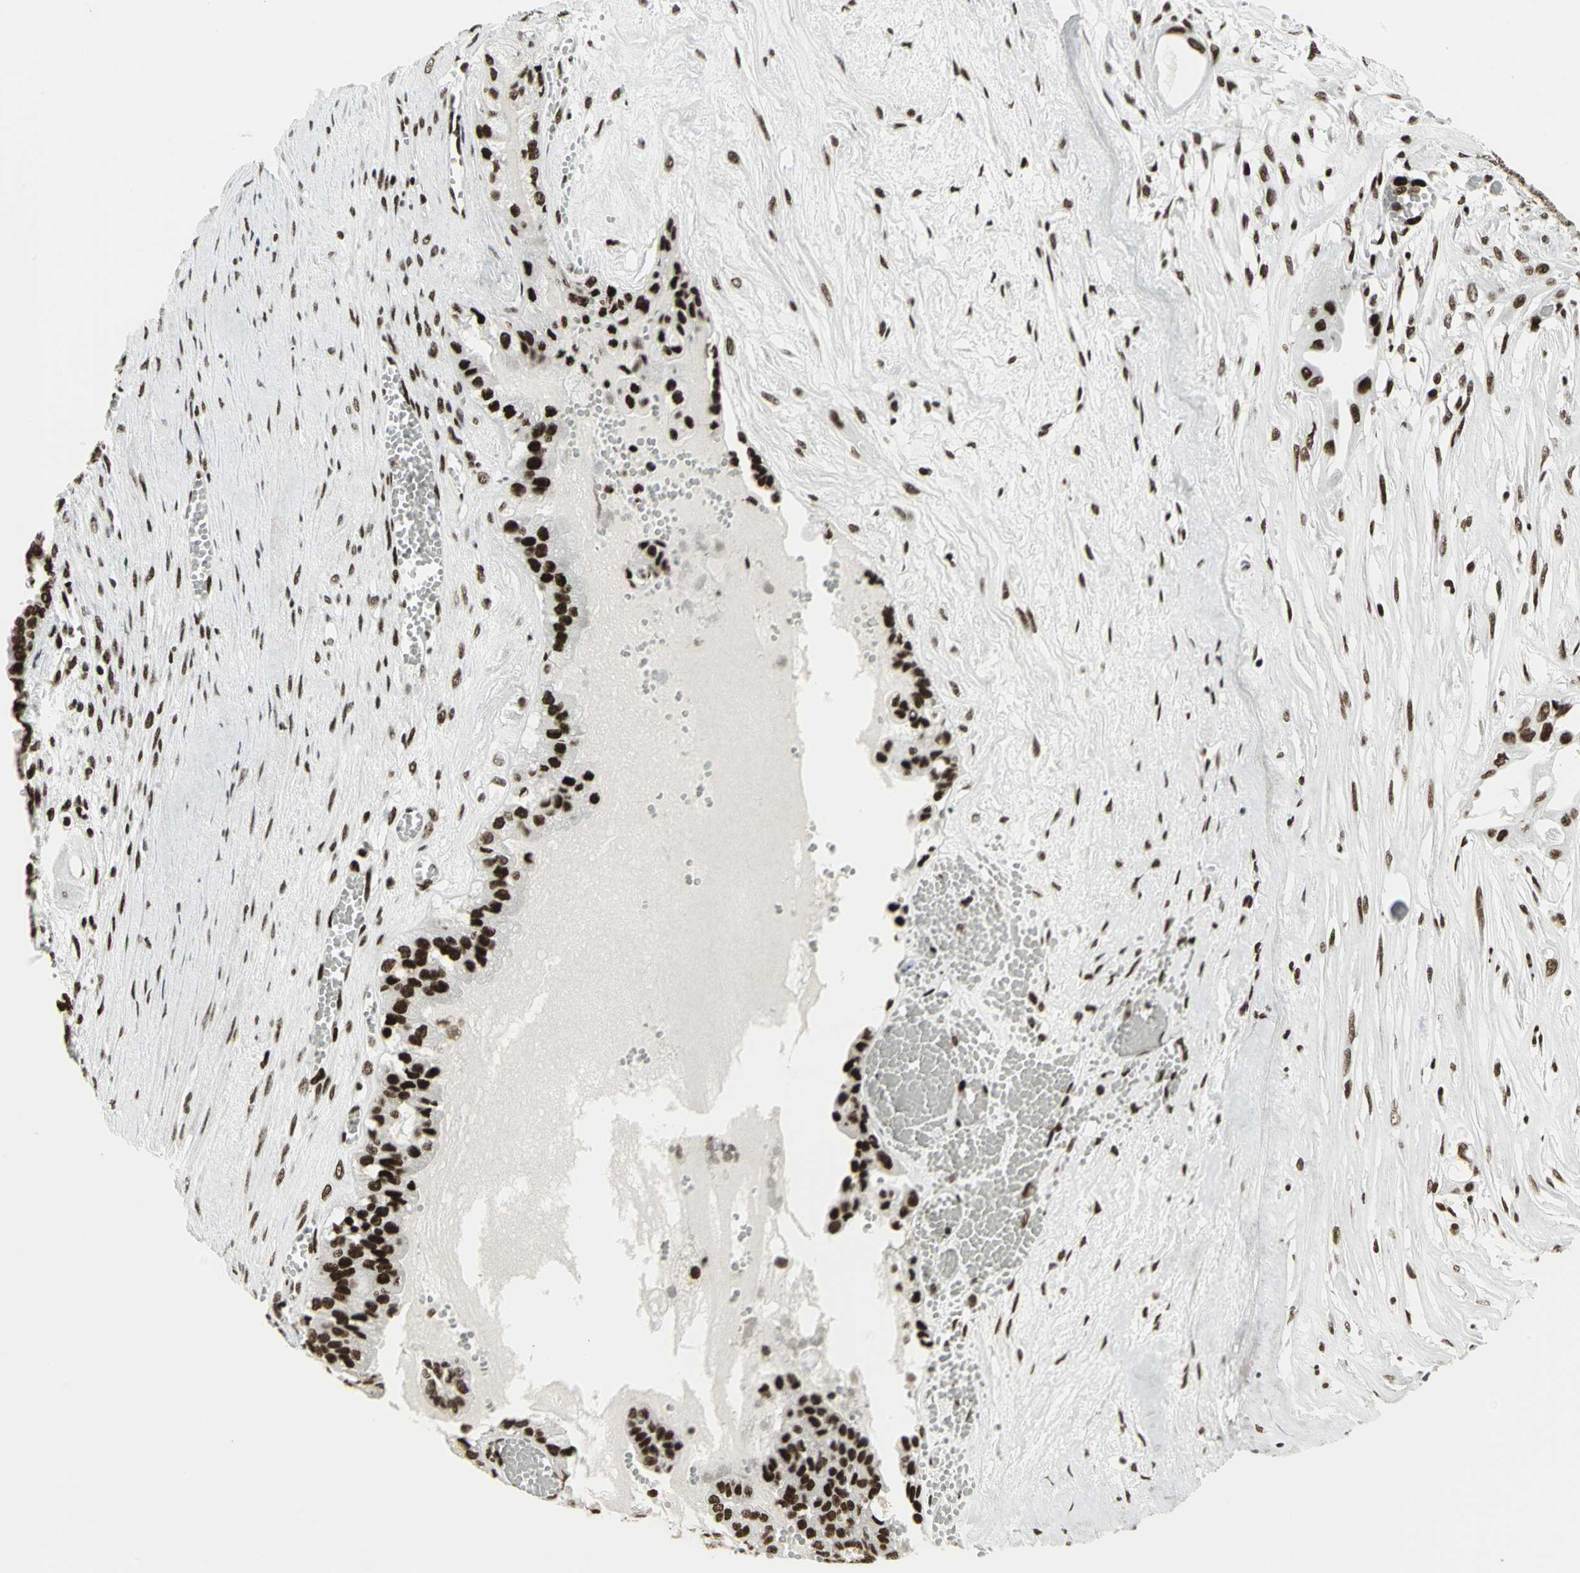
{"staining": {"intensity": "strong", "quantity": ">75%", "location": "nuclear"}, "tissue": "ovarian cancer", "cell_type": "Tumor cells", "image_type": "cancer", "snomed": [{"axis": "morphology", "description": "Carcinoma, NOS"}, {"axis": "morphology", "description": "Carcinoma, endometroid"}, {"axis": "topography", "description": "Ovary"}], "caption": "Carcinoma (ovarian) stained for a protein (brown) reveals strong nuclear positive staining in about >75% of tumor cells.", "gene": "SMARCA4", "patient": {"sex": "female", "age": 50}}